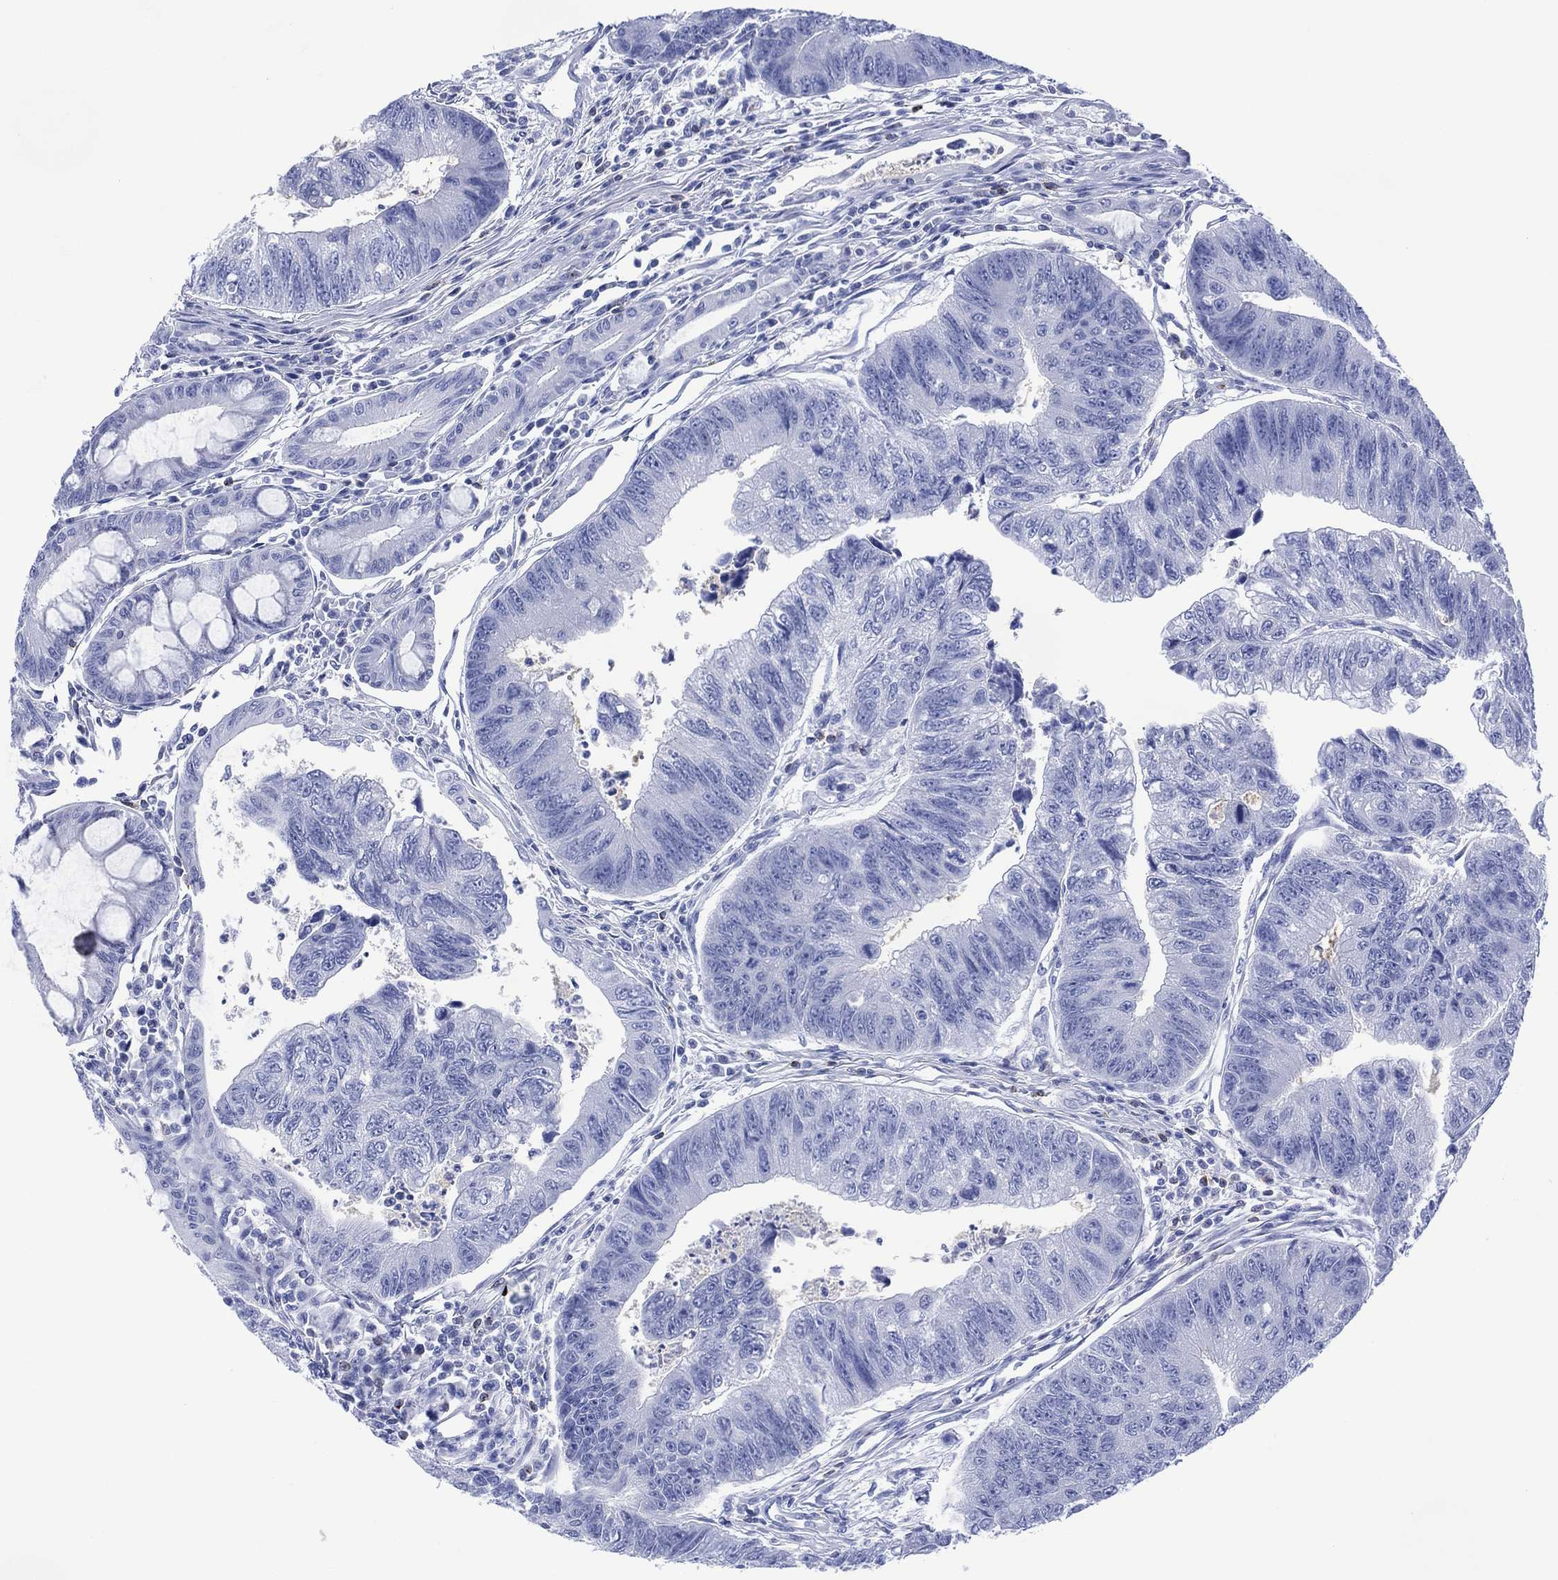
{"staining": {"intensity": "negative", "quantity": "none", "location": "none"}, "tissue": "colorectal cancer", "cell_type": "Tumor cells", "image_type": "cancer", "snomed": [{"axis": "morphology", "description": "Adenocarcinoma, NOS"}, {"axis": "topography", "description": "Colon"}], "caption": "Tumor cells show no significant positivity in colorectal adenocarcinoma. (DAB (3,3'-diaminobenzidine) IHC with hematoxylin counter stain).", "gene": "DPP4", "patient": {"sex": "female", "age": 65}}